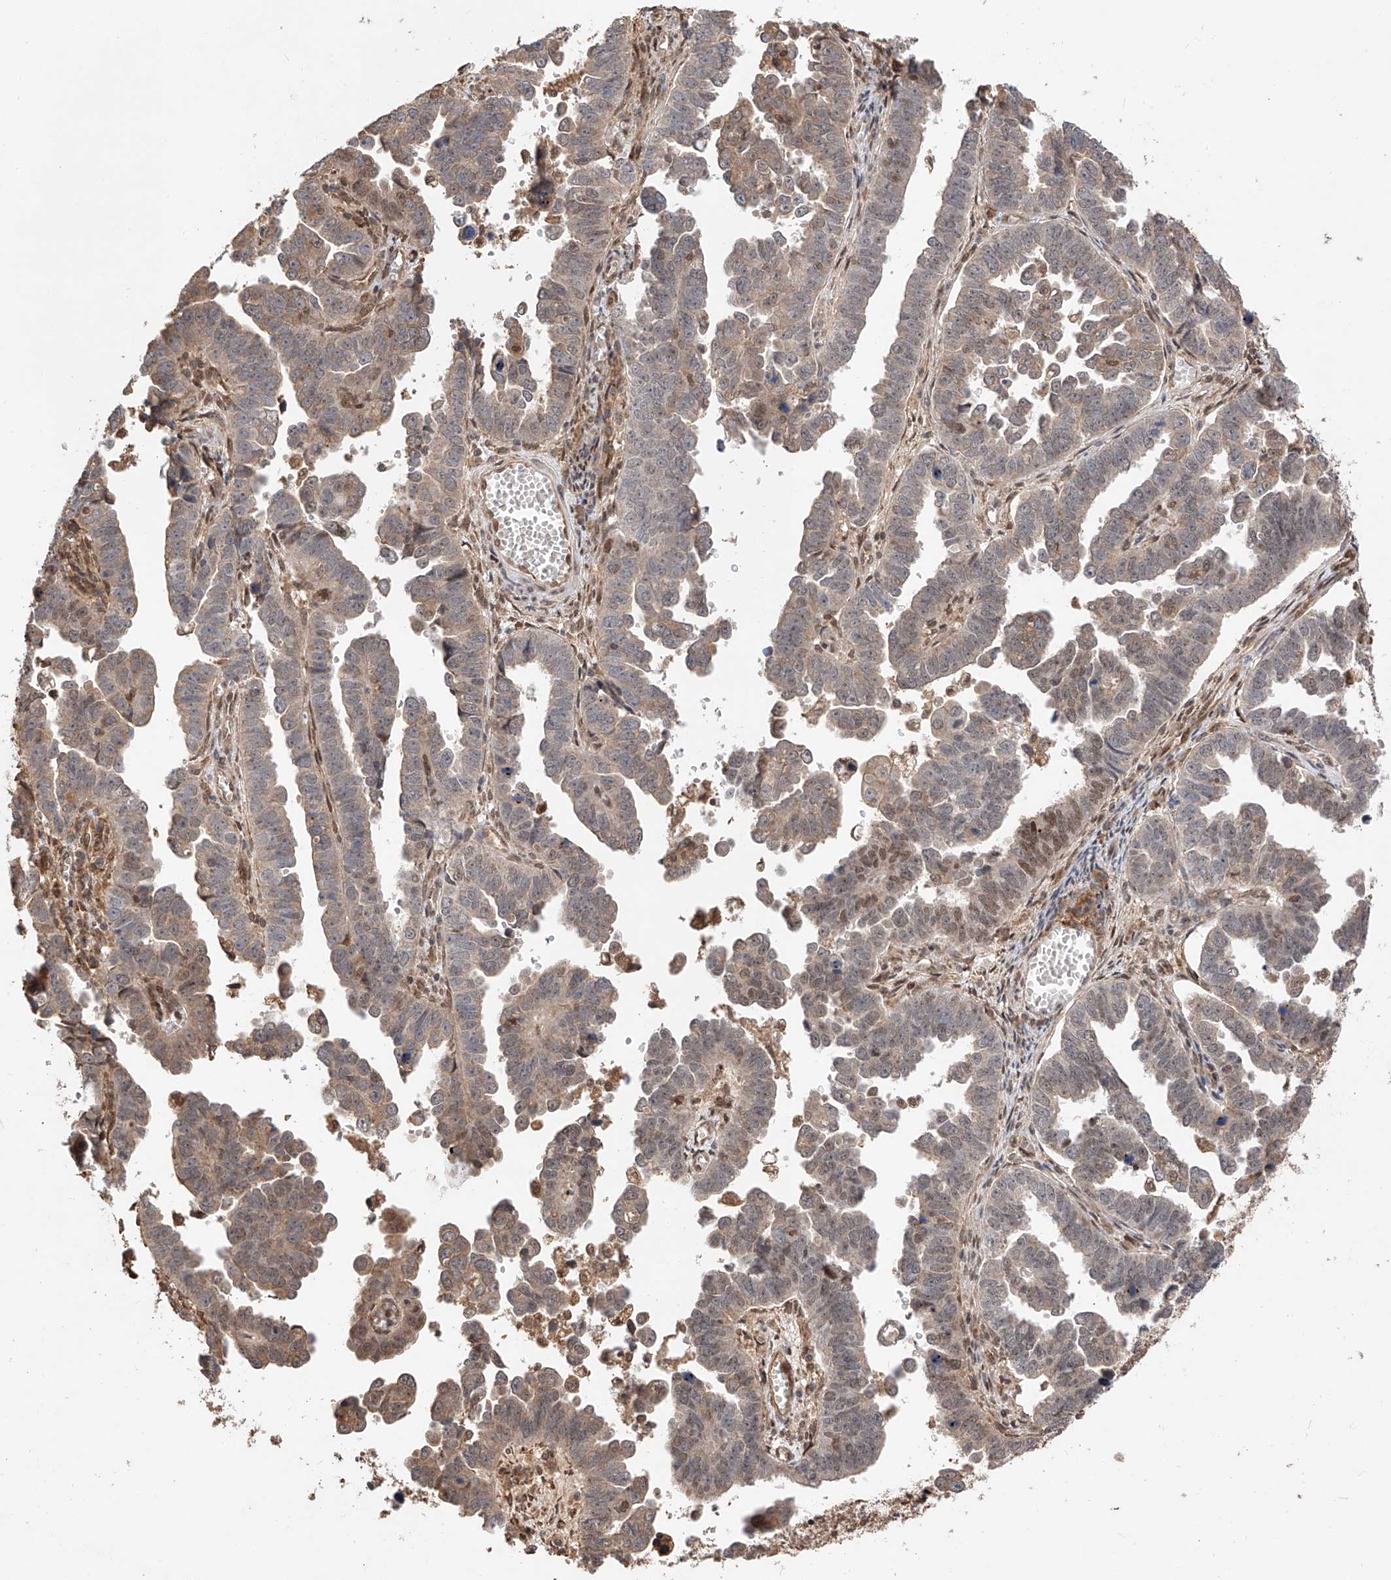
{"staining": {"intensity": "weak", "quantity": "25%-75%", "location": "cytoplasmic/membranous,nuclear"}, "tissue": "endometrial cancer", "cell_type": "Tumor cells", "image_type": "cancer", "snomed": [{"axis": "morphology", "description": "Adenocarcinoma, NOS"}, {"axis": "topography", "description": "Endometrium"}], "caption": "This is a histology image of immunohistochemistry staining of endometrial adenocarcinoma, which shows weak expression in the cytoplasmic/membranous and nuclear of tumor cells.", "gene": "RILPL2", "patient": {"sex": "female", "age": 75}}